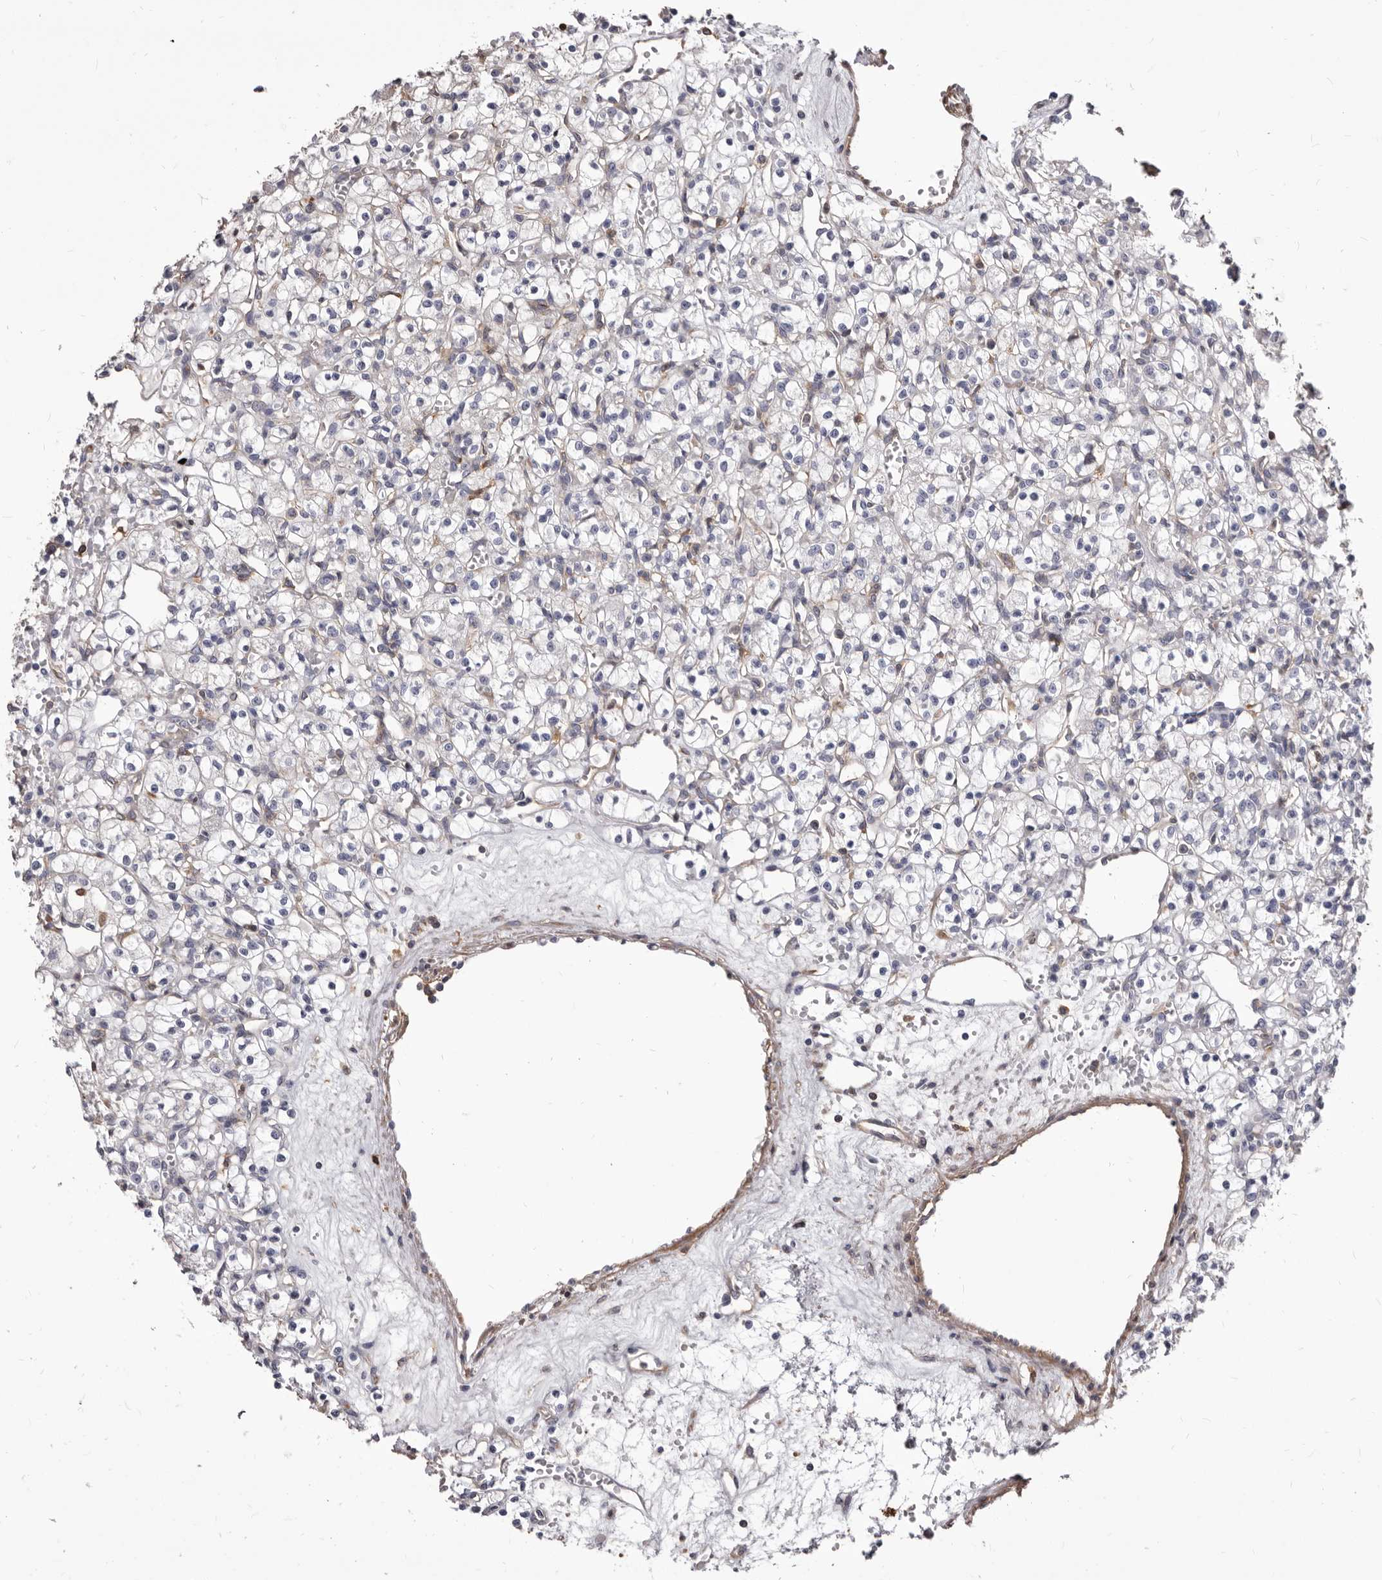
{"staining": {"intensity": "negative", "quantity": "none", "location": "none"}, "tissue": "renal cancer", "cell_type": "Tumor cells", "image_type": "cancer", "snomed": [{"axis": "morphology", "description": "Adenocarcinoma, NOS"}, {"axis": "topography", "description": "Kidney"}], "caption": "A micrograph of human adenocarcinoma (renal) is negative for staining in tumor cells.", "gene": "NIBAN1", "patient": {"sex": "female", "age": 59}}